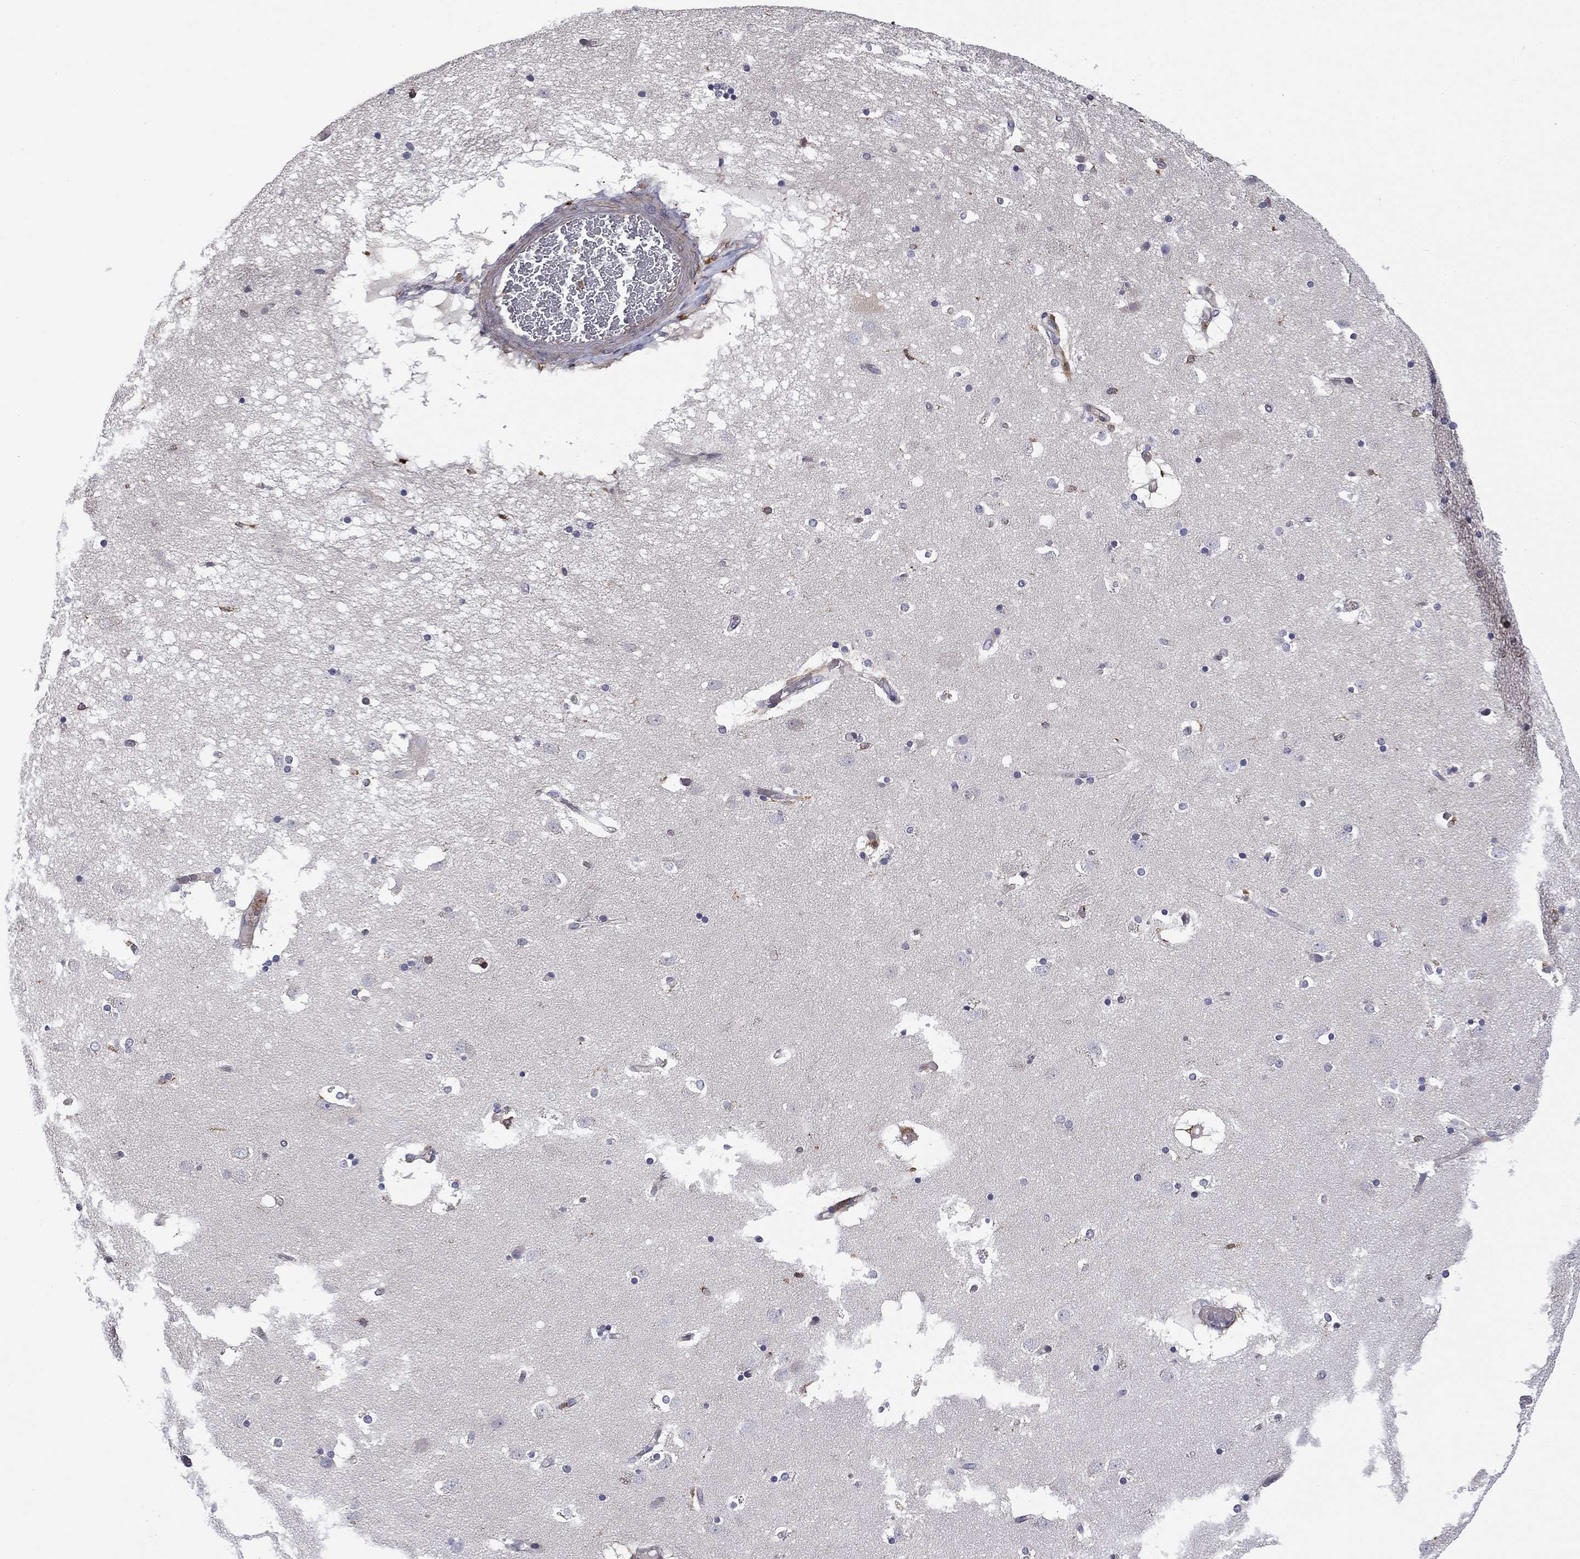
{"staining": {"intensity": "negative", "quantity": "none", "location": "none"}, "tissue": "caudate", "cell_type": "Glial cells", "image_type": "normal", "snomed": [{"axis": "morphology", "description": "Normal tissue, NOS"}, {"axis": "topography", "description": "Lateral ventricle wall"}], "caption": "Protein analysis of normal caudate demonstrates no significant positivity in glial cells.", "gene": "ARHGAP45", "patient": {"sex": "male", "age": 51}}